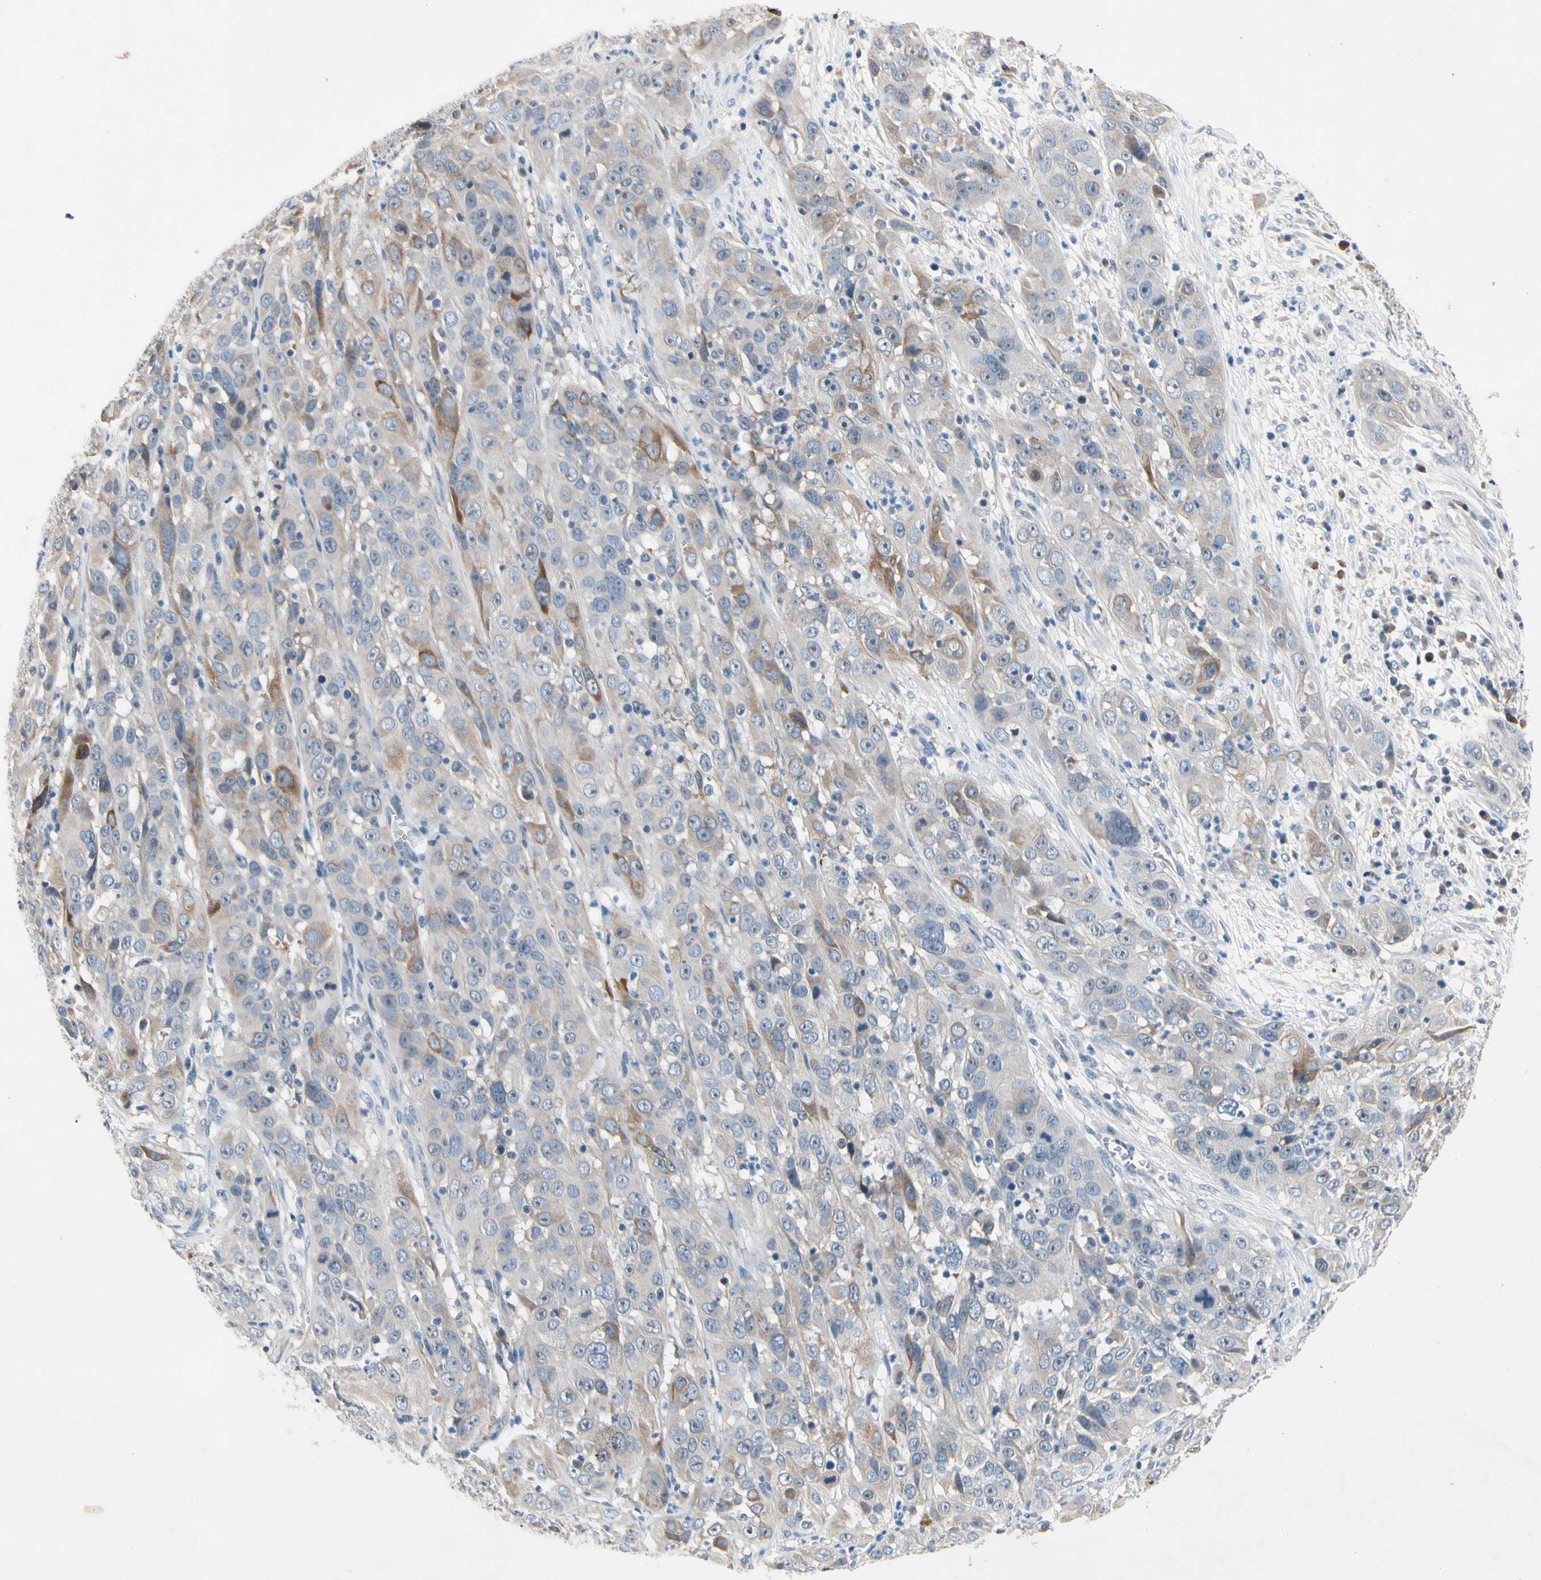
{"staining": {"intensity": "moderate", "quantity": "<25%", "location": "cytoplasmic/membranous"}, "tissue": "cervical cancer", "cell_type": "Tumor cells", "image_type": "cancer", "snomed": [{"axis": "morphology", "description": "Squamous cell carcinoma, NOS"}, {"axis": "topography", "description": "Cervix"}], "caption": "Immunohistochemistry (DAB (3,3'-diaminobenzidine)) staining of cervical cancer (squamous cell carcinoma) demonstrates moderate cytoplasmic/membranous protein staining in about <25% of tumor cells.", "gene": "GAS6", "patient": {"sex": "female", "age": 32}}